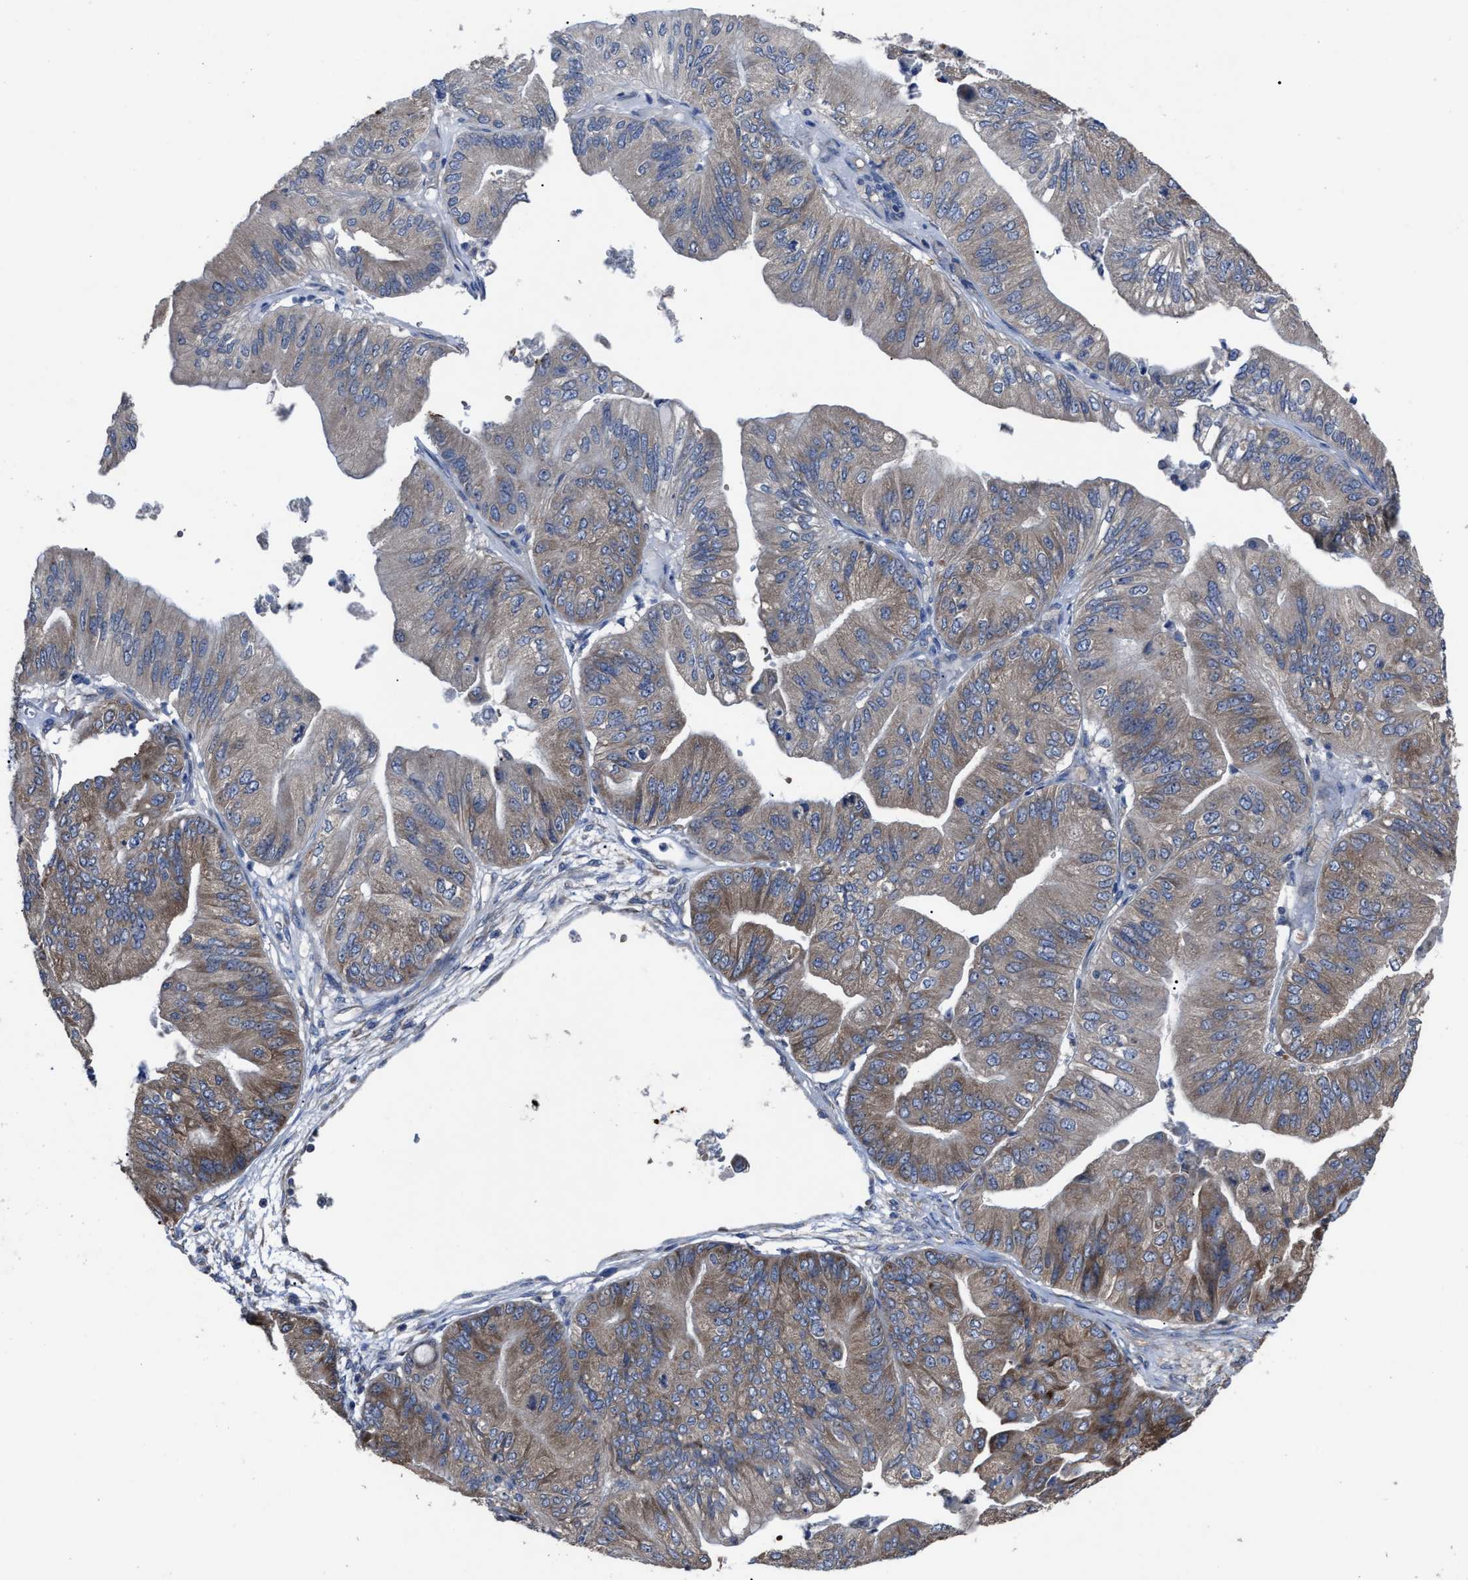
{"staining": {"intensity": "moderate", "quantity": "<25%", "location": "cytoplasmic/membranous"}, "tissue": "ovarian cancer", "cell_type": "Tumor cells", "image_type": "cancer", "snomed": [{"axis": "morphology", "description": "Cystadenocarcinoma, mucinous, NOS"}, {"axis": "topography", "description": "Ovary"}], "caption": "Ovarian mucinous cystadenocarcinoma stained with immunohistochemistry shows moderate cytoplasmic/membranous expression in about <25% of tumor cells.", "gene": "UPF1", "patient": {"sex": "female", "age": 61}}